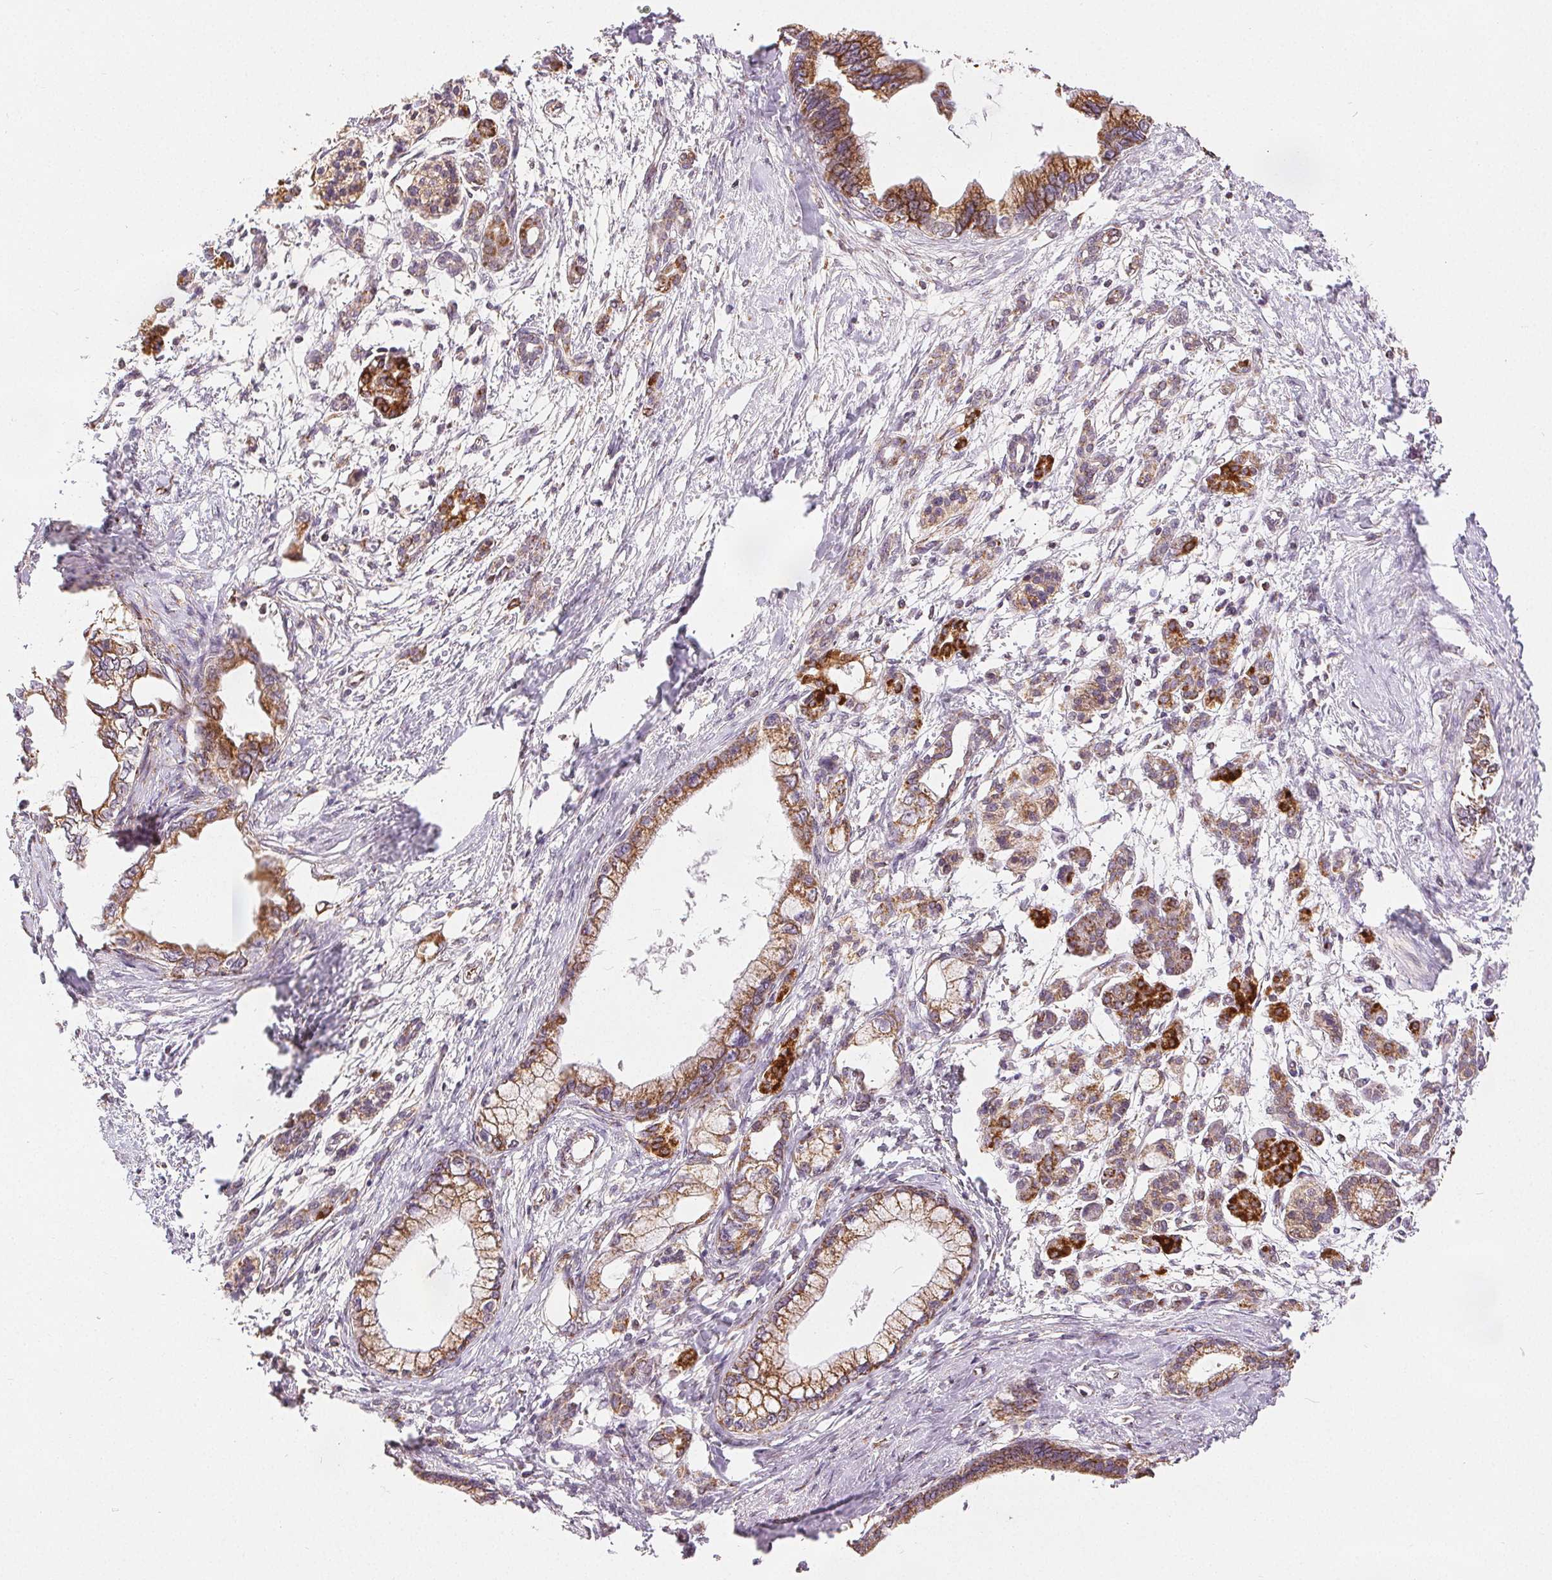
{"staining": {"intensity": "moderate", "quantity": ">75%", "location": "cytoplasmic/membranous"}, "tissue": "pancreatic cancer", "cell_type": "Tumor cells", "image_type": "cancer", "snomed": [{"axis": "morphology", "description": "Adenocarcinoma, NOS"}, {"axis": "topography", "description": "Pancreas"}], "caption": "Protein staining reveals moderate cytoplasmic/membranous positivity in approximately >75% of tumor cells in pancreatic adenocarcinoma.", "gene": "SDHB", "patient": {"sex": "male", "age": 61}}